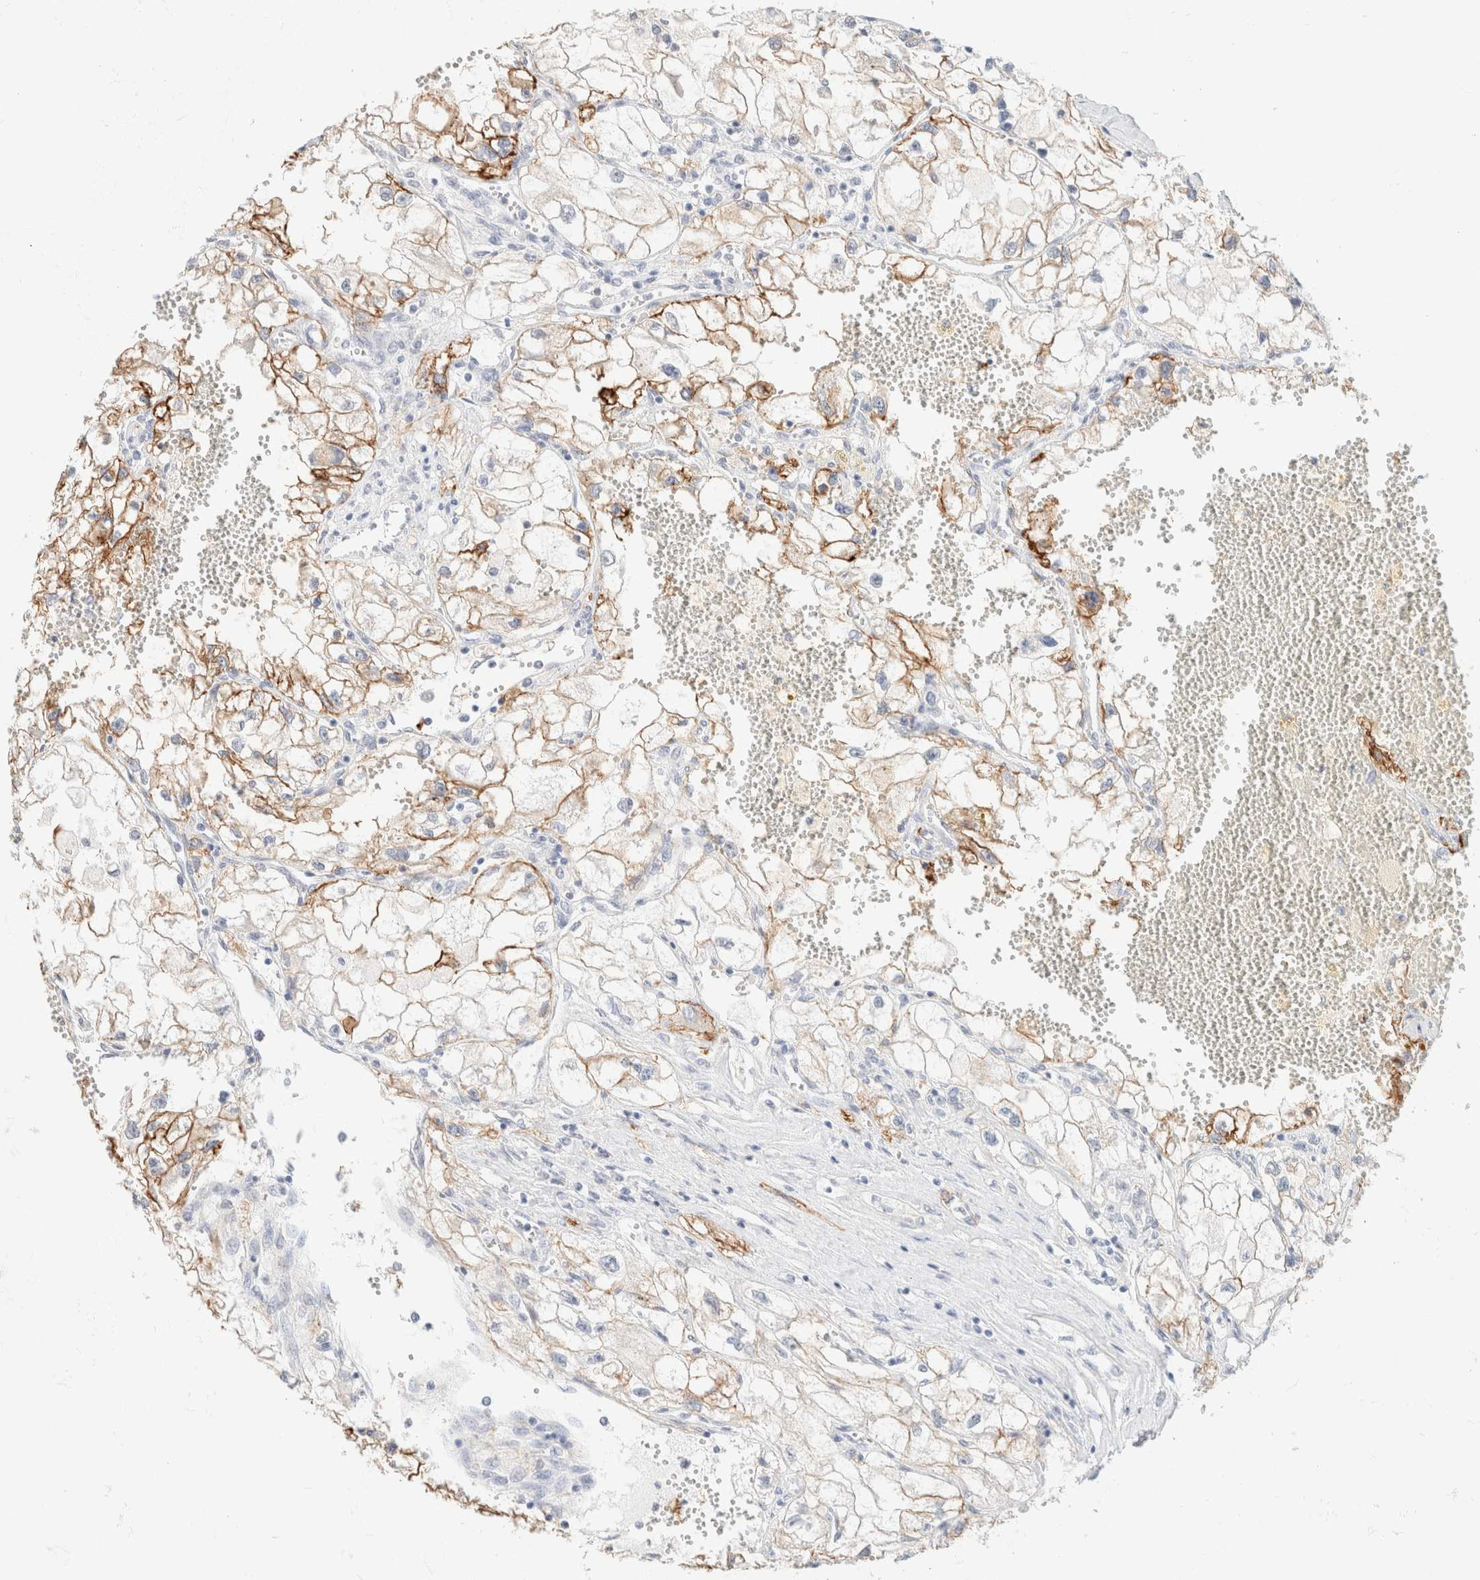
{"staining": {"intensity": "moderate", "quantity": ">75%", "location": "cytoplasmic/membranous"}, "tissue": "renal cancer", "cell_type": "Tumor cells", "image_type": "cancer", "snomed": [{"axis": "morphology", "description": "Adenocarcinoma, NOS"}, {"axis": "topography", "description": "Kidney"}], "caption": "A brown stain highlights moderate cytoplasmic/membranous positivity of a protein in human adenocarcinoma (renal) tumor cells.", "gene": "CA12", "patient": {"sex": "female", "age": 70}}